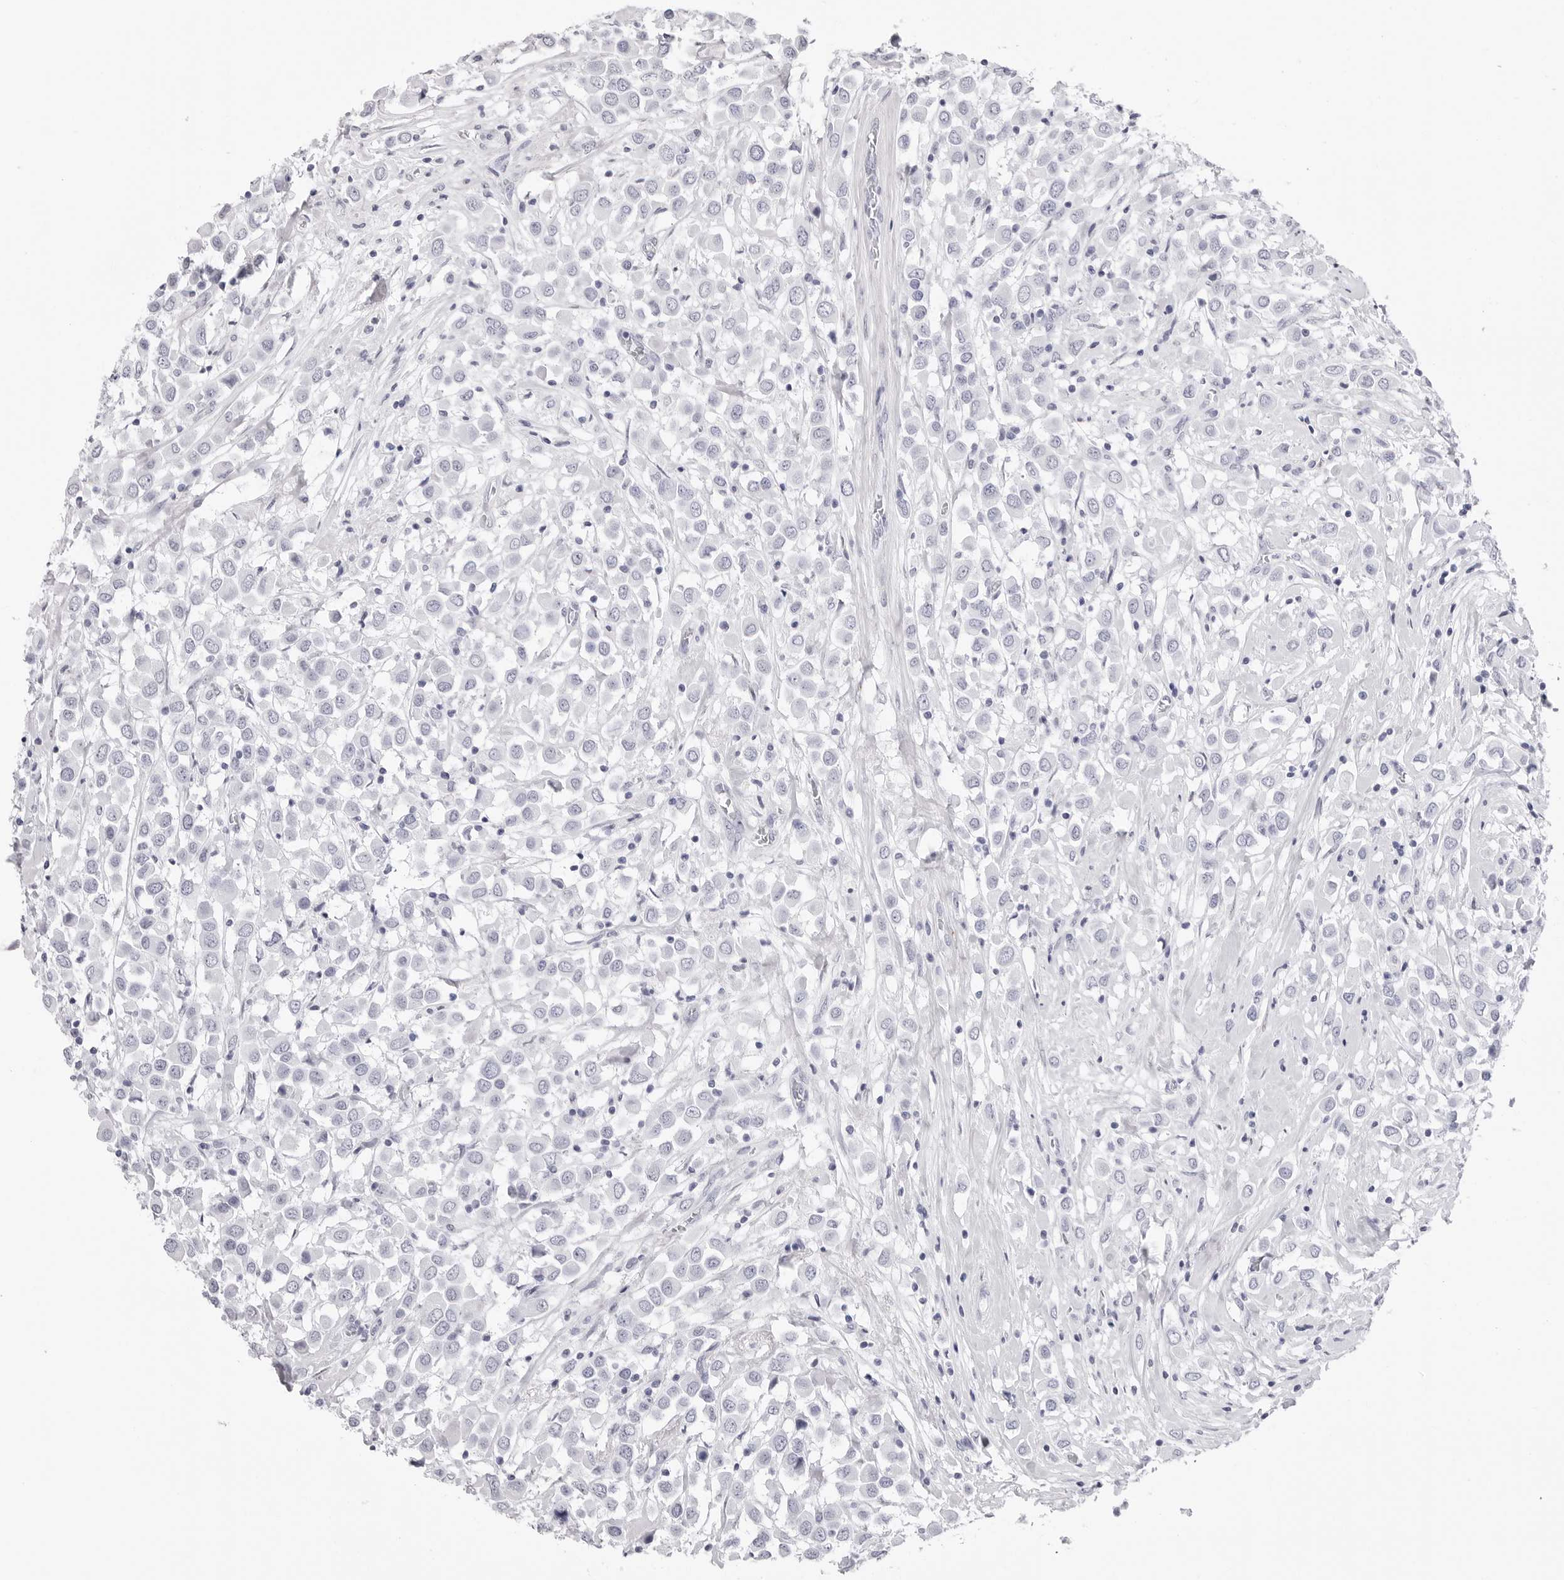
{"staining": {"intensity": "negative", "quantity": "none", "location": "none"}, "tissue": "breast cancer", "cell_type": "Tumor cells", "image_type": "cancer", "snomed": [{"axis": "morphology", "description": "Duct carcinoma"}, {"axis": "topography", "description": "Breast"}], "caption": "Tumor cells are negative for protein expression in human invasive ductal carcinoma (breast).", "gene": "TSSK1B", "patient": {"sex": "female", "age": 61}}